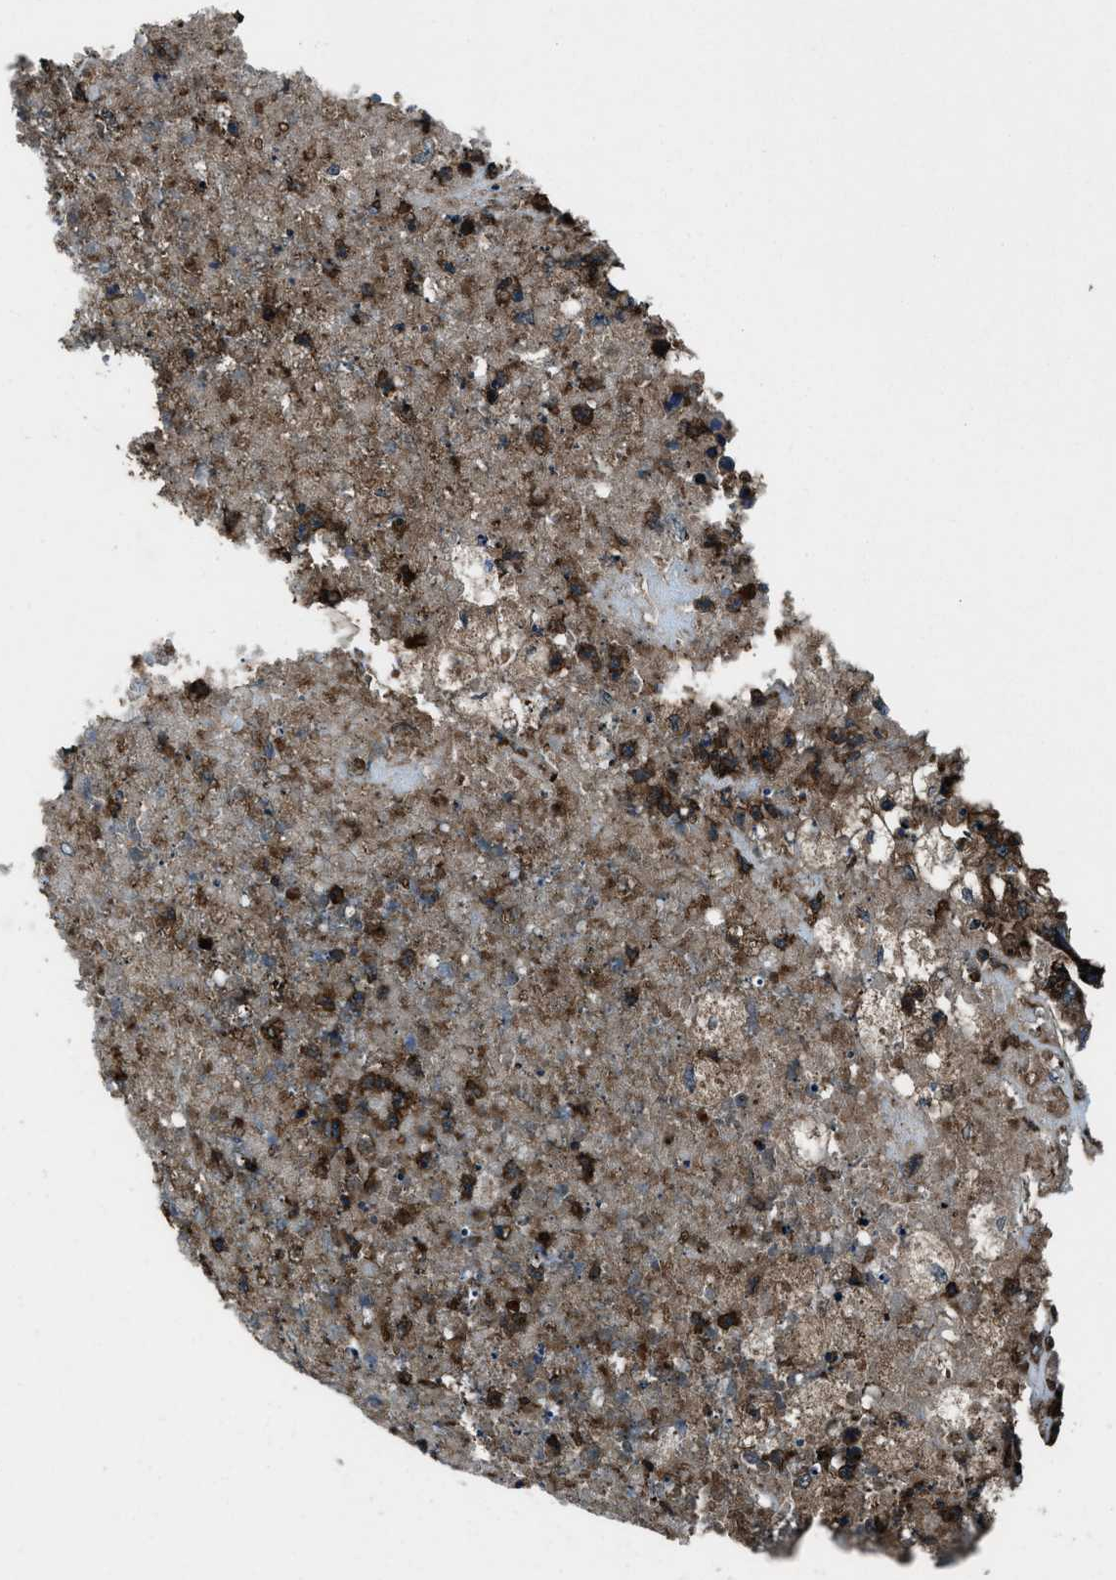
{"staining": {"intensity": "moderate", "quantity": ">75%", "location": "cytoplasmic/membranous"}, "tissue": "colorectal cancer", "cell_type": "Tumor cells", "image_type": "cancer", "snomed": [{"axis": "morphology", "description": "Adenocarcinoma, NOS"}, {"axis": "topography", "description": "Colon"}], "caption": "This is a micrograph of IHC staining of colorectal cancer, which shows moderate positivity in the cytoplasmic/membranous of tumor cells.", "gene": "SNX30", "patient": {"sex": "female", "age": 84}}